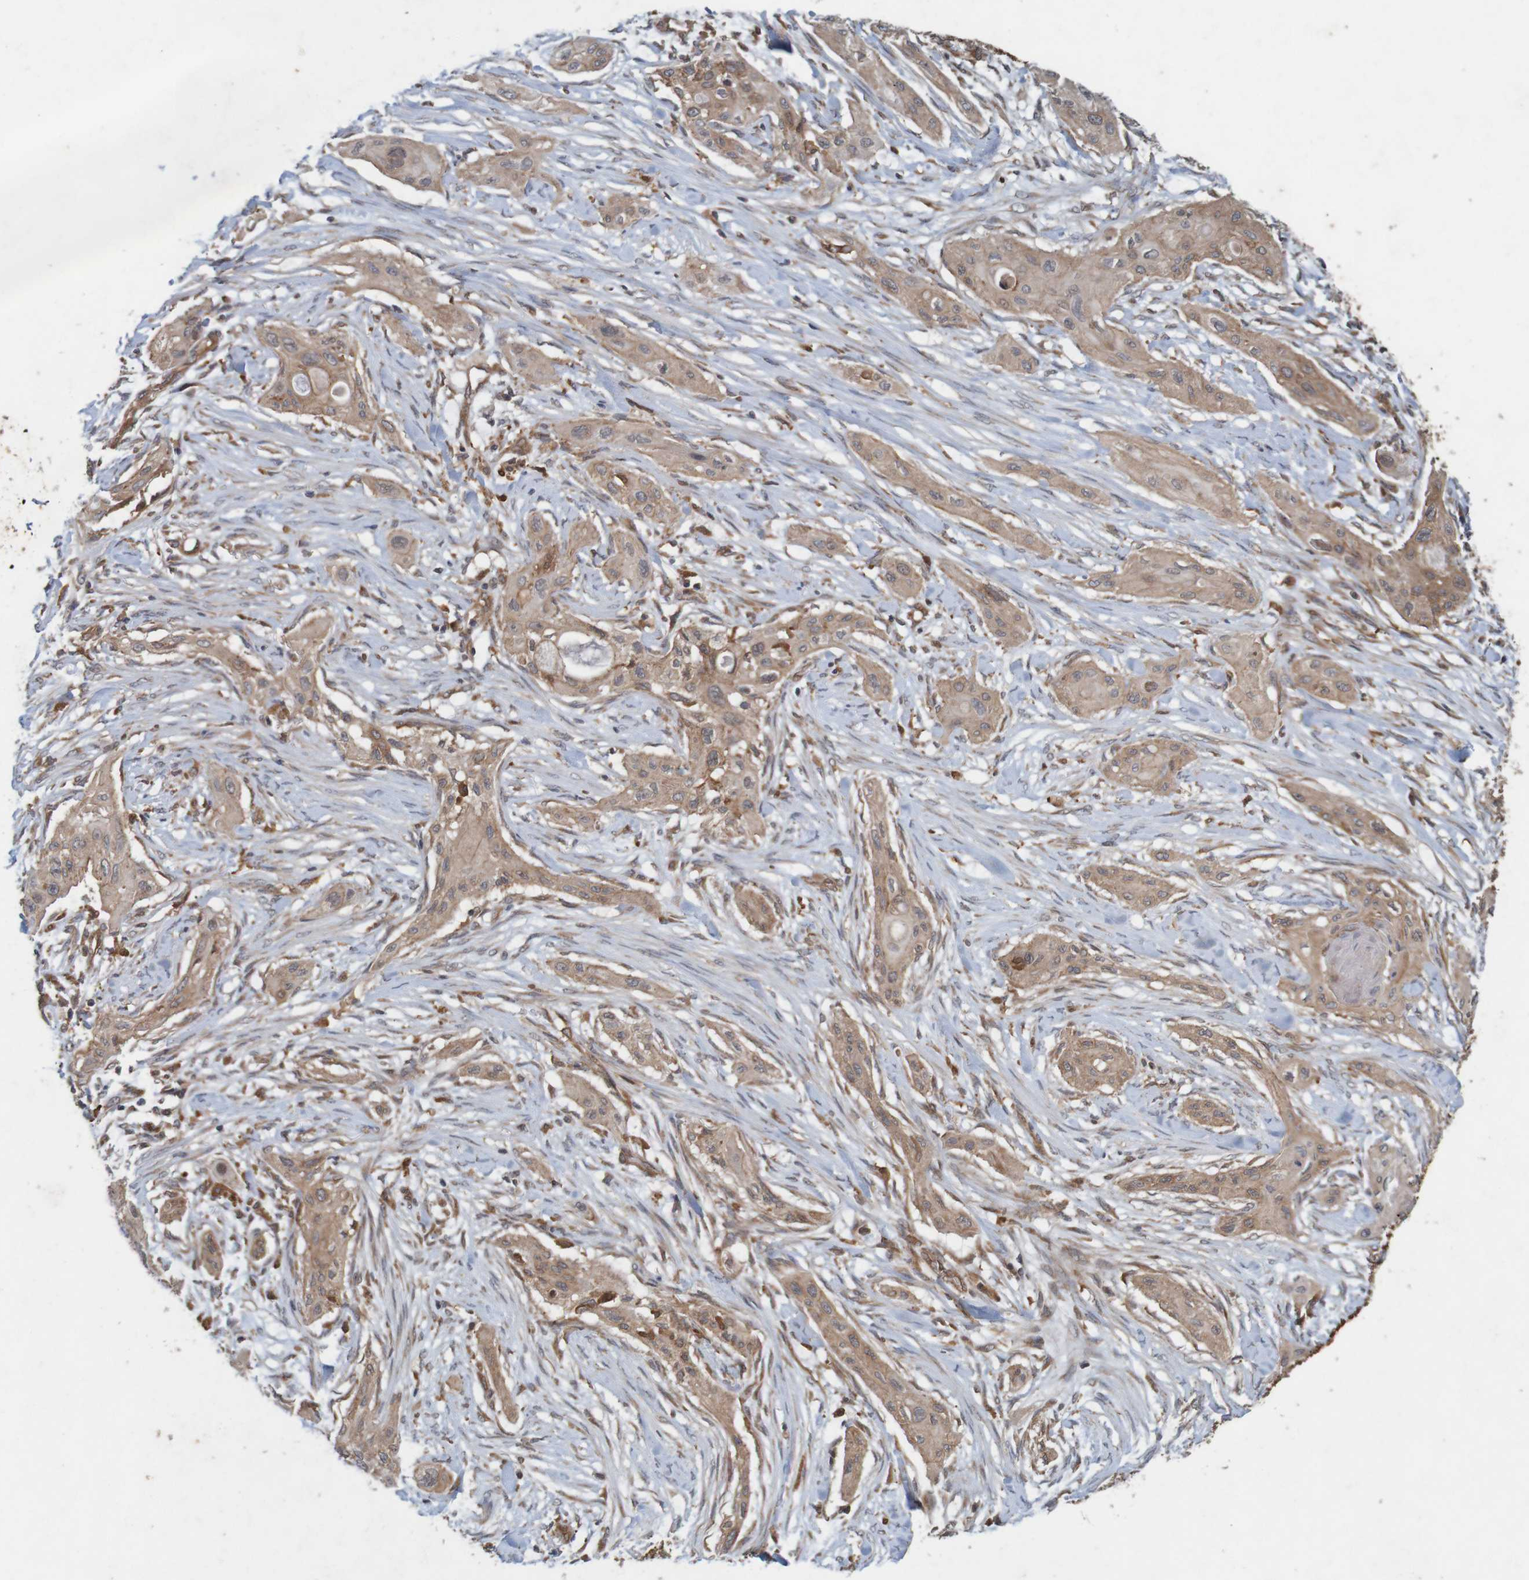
{"staining": {"intensity": "weak", "quantity": ">75%", "location": "cytoplasmic/membranous"}, "tissue": "lung cancer", "cell_type": "Tumor cells", "image_type": "cancer", "snomed": [{"axis": "morphology", "description": "Squamous cell carcinoma, NOS"}, {"axis": "topography", "description": "Lung"}], "caption": "This histopathology image displays immunohistochemistry staining of lung squamous cell carcinoma, with low weak cytoplasmic/membranous expression in approximately >75% of tumor cells.", "gene": "ARHGEF11", "patient": {"sex": "female", "age": 47}}